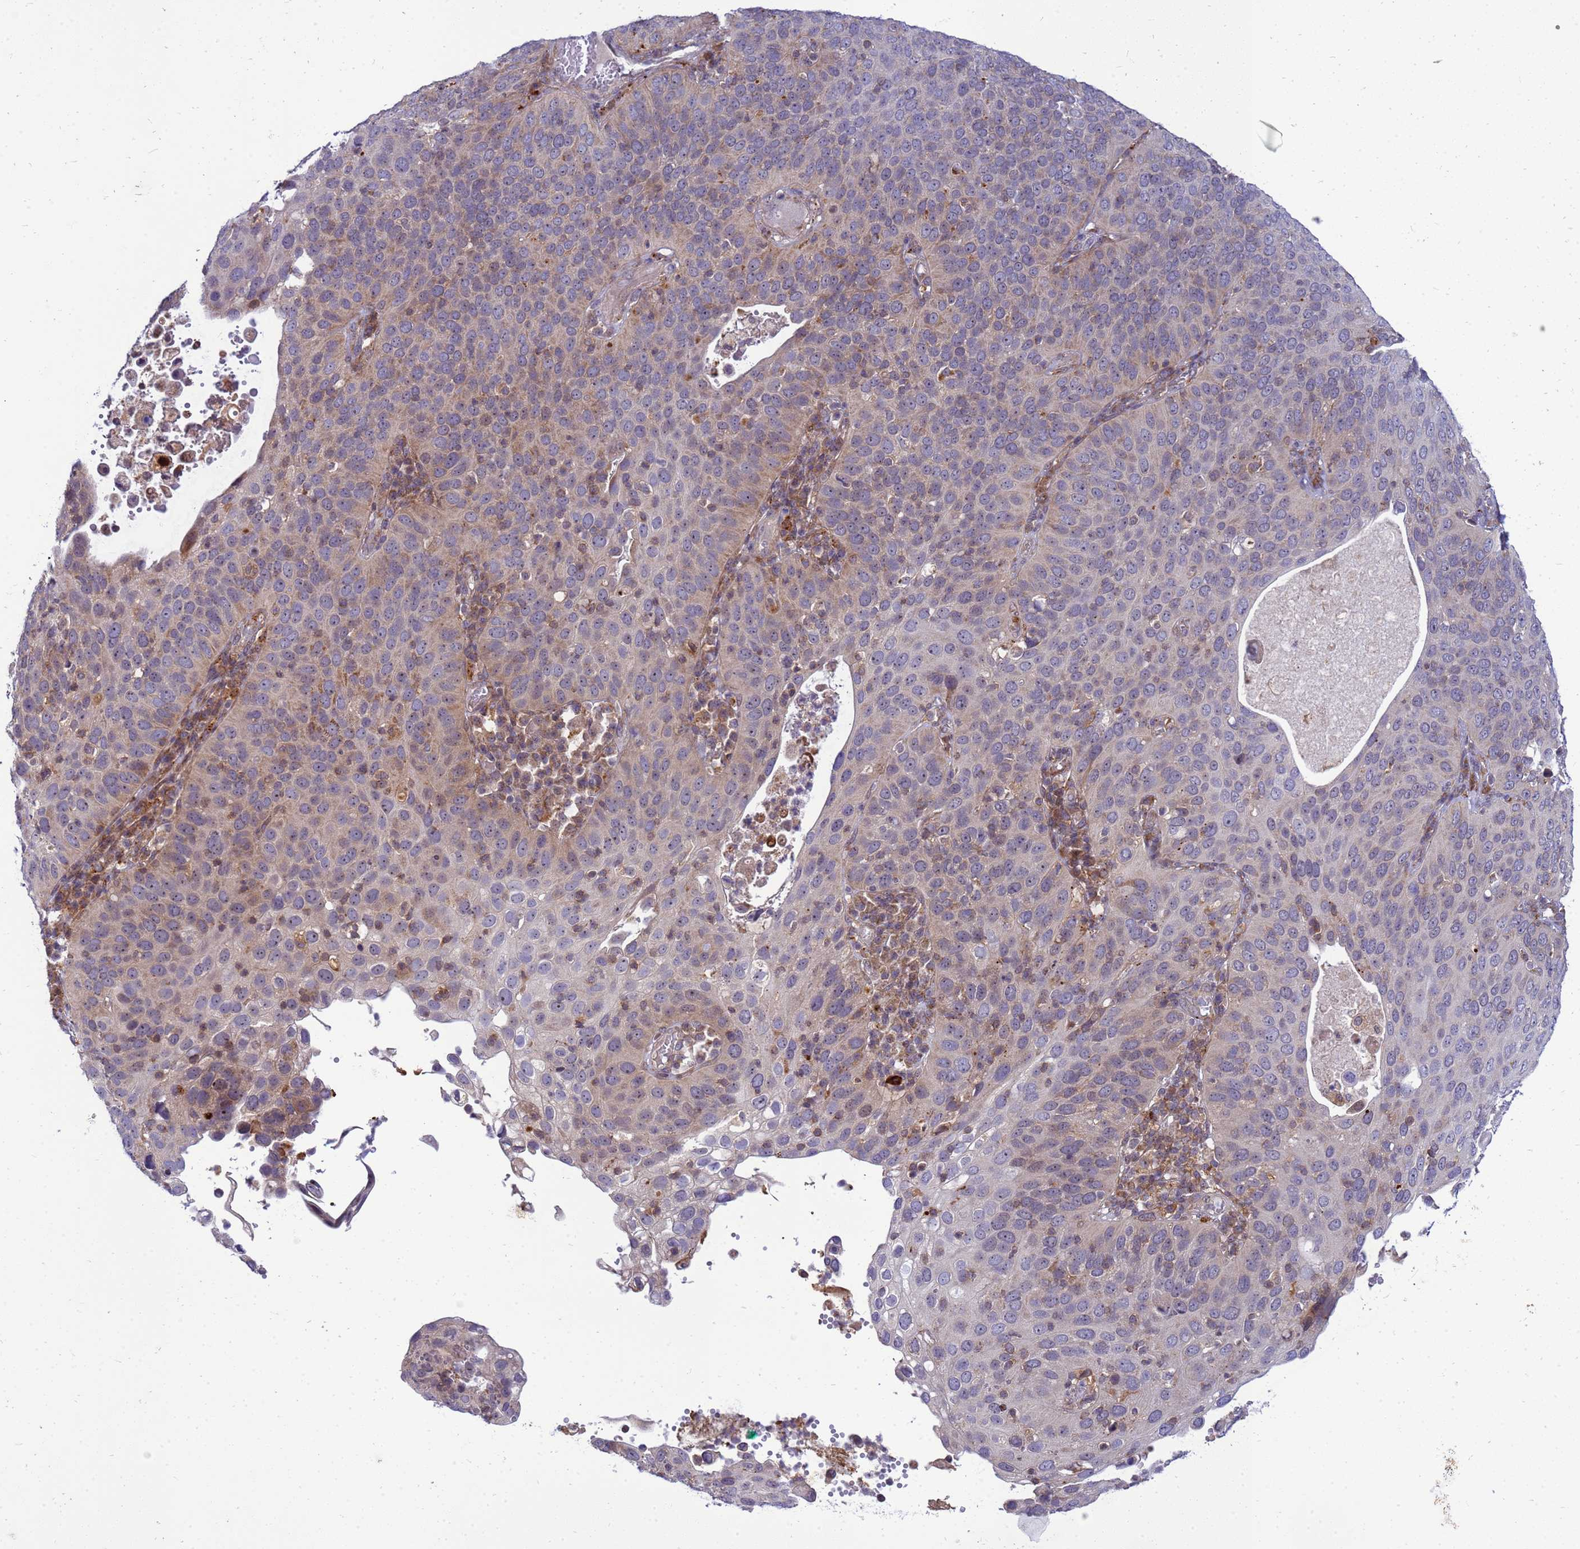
{"staining": {"intensity": "weak", "quantity": "25%-75%", "location": "cytoplasmic/membranous"}, "tissue": "cervical cancer", "cell_type": "Tumor cells", "image_type": "cancer", "snomed": [{"axis": "morphology", "description": "Squamous cell carcinoma, NOS"}, {"axis": "topography", "description": "Cervix"}], "caption": "A brown stain highlights weak cytoplasmic/membranous expression of a protein in human cervical squamous cell carcinoma tumor cells.", "gene": "C12orf43", "patient": {"sex": "female", "age": 36}}